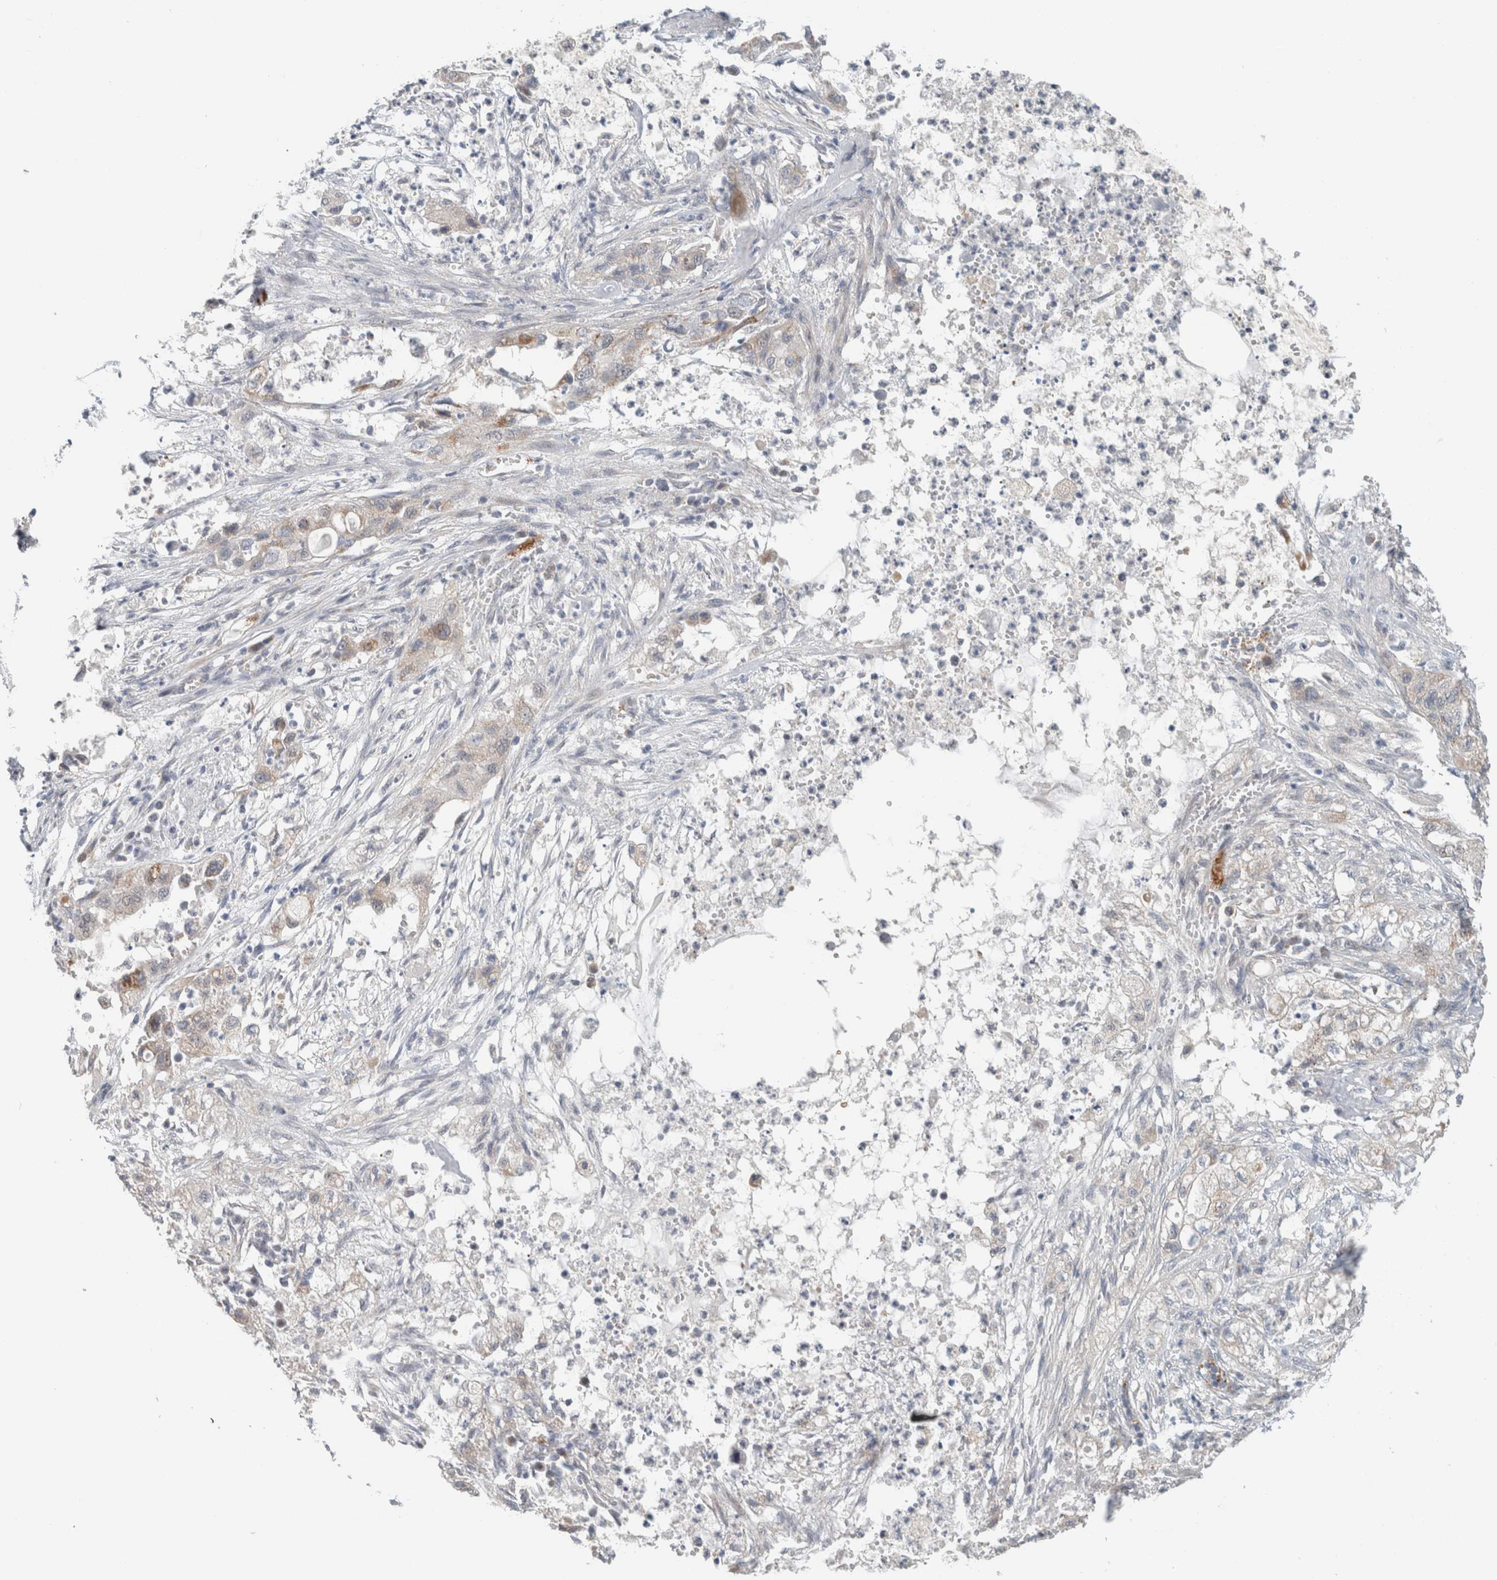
{"staining": {"intensity": "weak", "quantity": "25%-75%", "location": "cytoplasmic/membranous"}, "tissue": "pancreatic cancer", "cell_type": "Tumor cells", "image_type": "cancer", "snomed": [{"axis": "morphology", "description": "Adenocarcinoma, NOS"}, {"axis": "topography", "description": "Pancreas"}], "caption": "Human adenocarcinoma (pancreatic) stained with a protein marker displays weak staining in tumor cells.", "gene": "CRAT", "patient": {"sex": "female", "age": 78}}